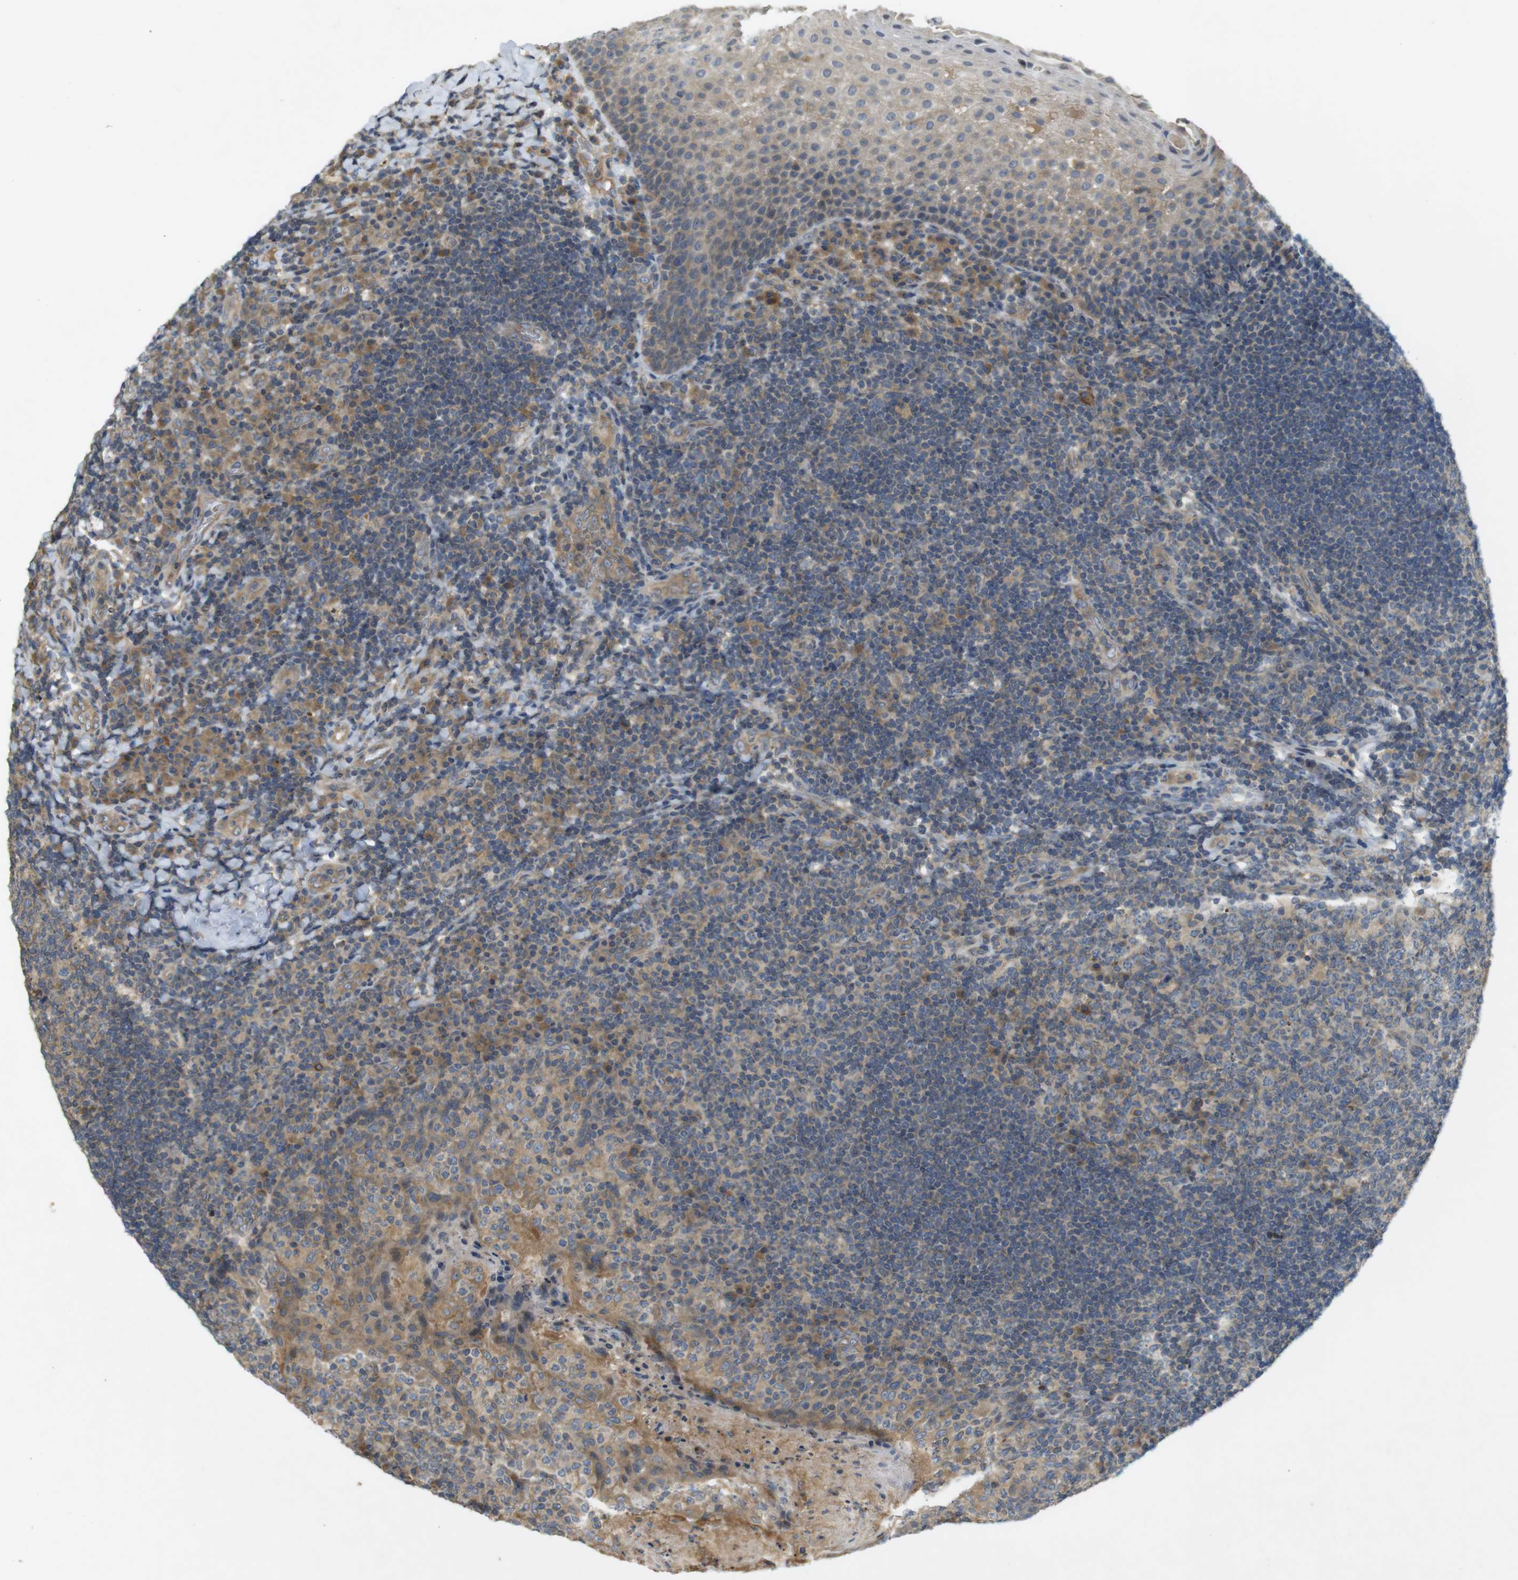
{"staining": {"intensity": "weak", "quantity": "25%-75%", "location": "cytoplasmic/membranous"}, "tissue": "tonsil", "cell_type": "Germinal center cells", "image_type": "normal", "snomed": [{"axis": "morphology", "description": "Normal tissue, NOS"}, {"axis": "topography", "description": "Tonsil"}], "caption": "Immunohistochemical staining of normal tonsil demonstrates weak cytoplasmic/membranous protein staining in about 25%-75% of germinal center cells.", "gene": "CLTC", "patient": {"sex": "male", "age": 17}}